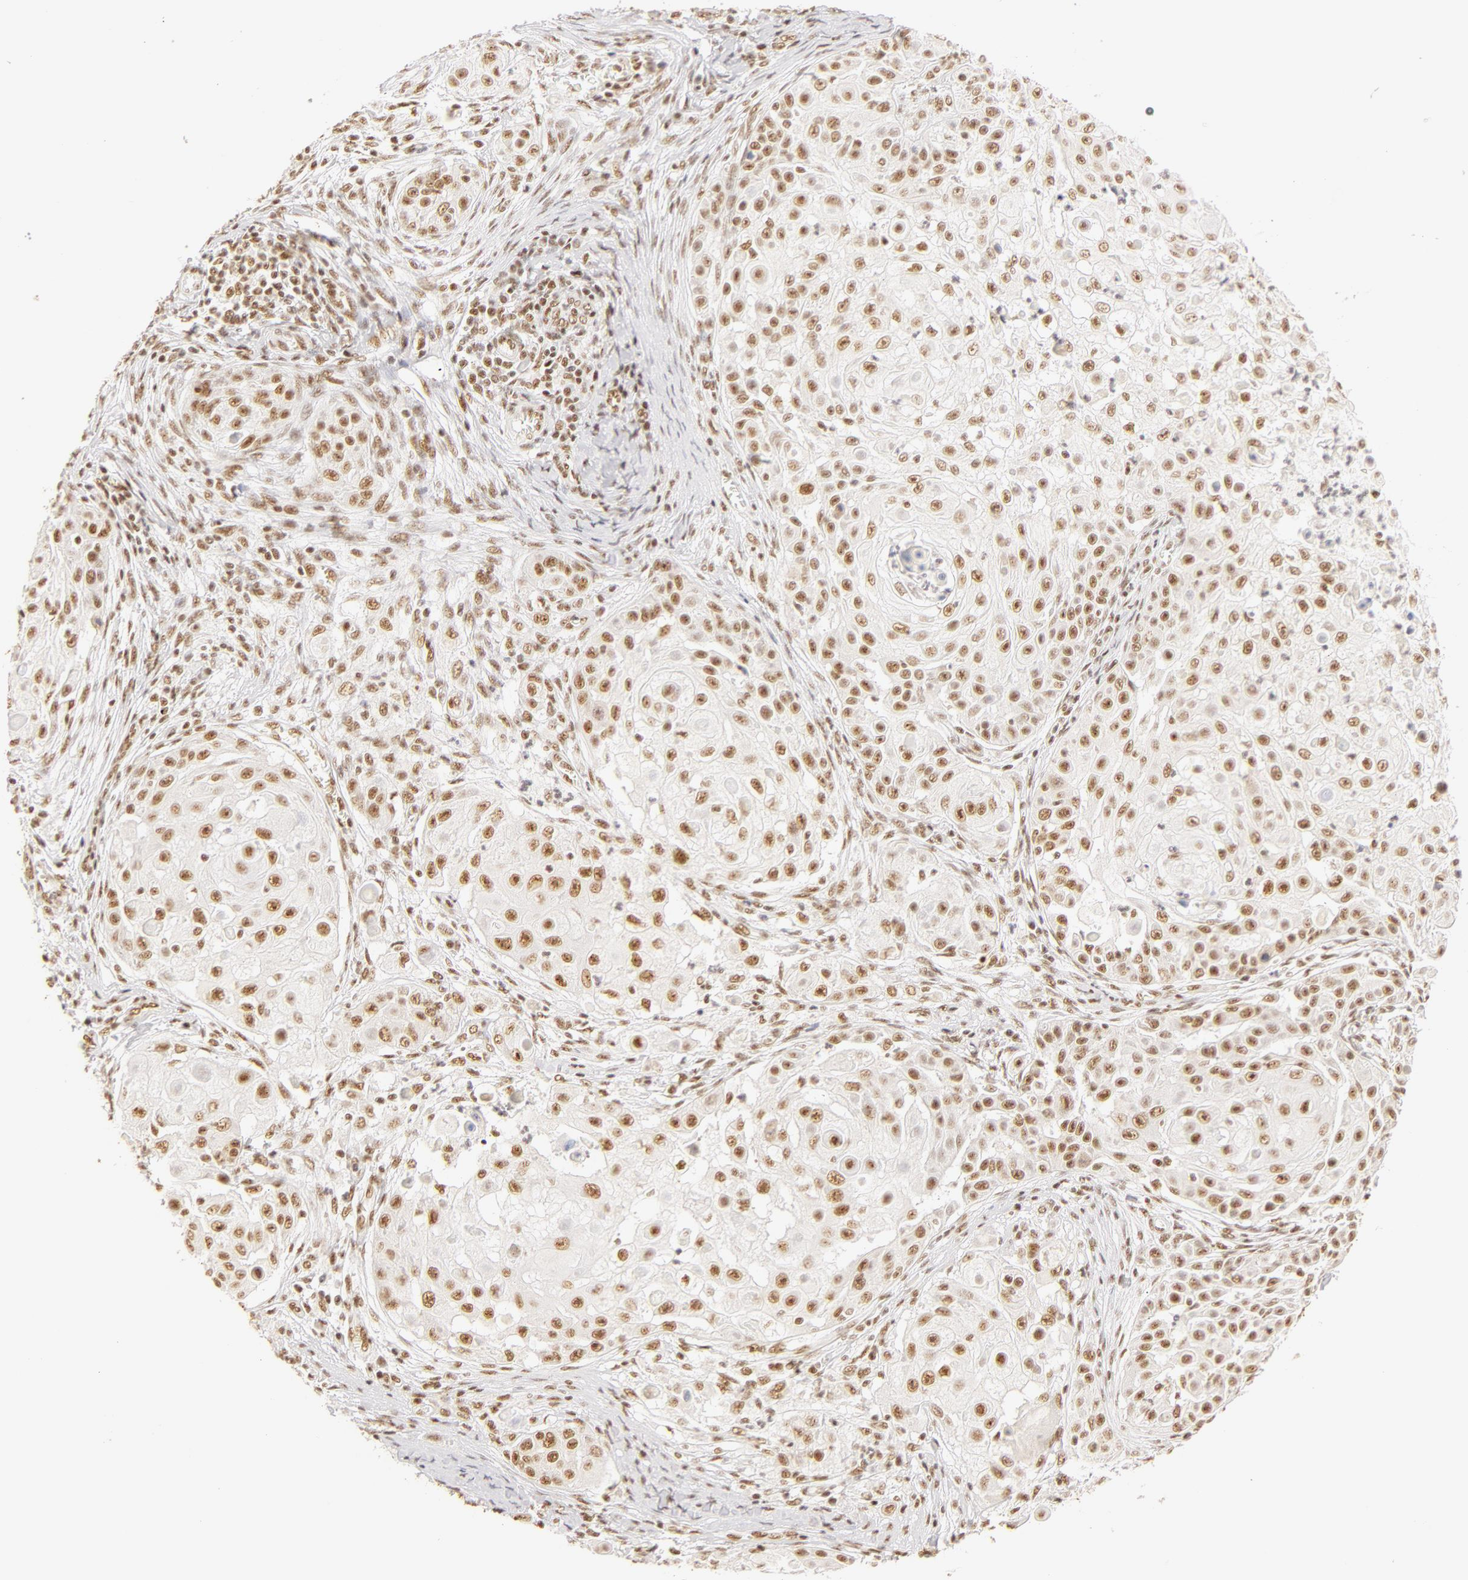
{"staining": {"intensity": "weak", "quantity": ">75%", "location": "nuclear"}, "tissue": "skin cancer", "cell_type": "Tumor cells", "image_type": "cancer", "snomed": [{"axis": "morphology", "description": "Squamous cell carcinoma, NOS"}, {"axis": "topography", "description": "Skin"}], "caption": "IHC micrograph of human skin squamous cell carcinoma stained for a protein (brown), which exhibits low levels of weak nuclear staining in approximately >75% of tumor cells.", "gene": "RBM39", "patient": {"sex": "female", "age": 57}}